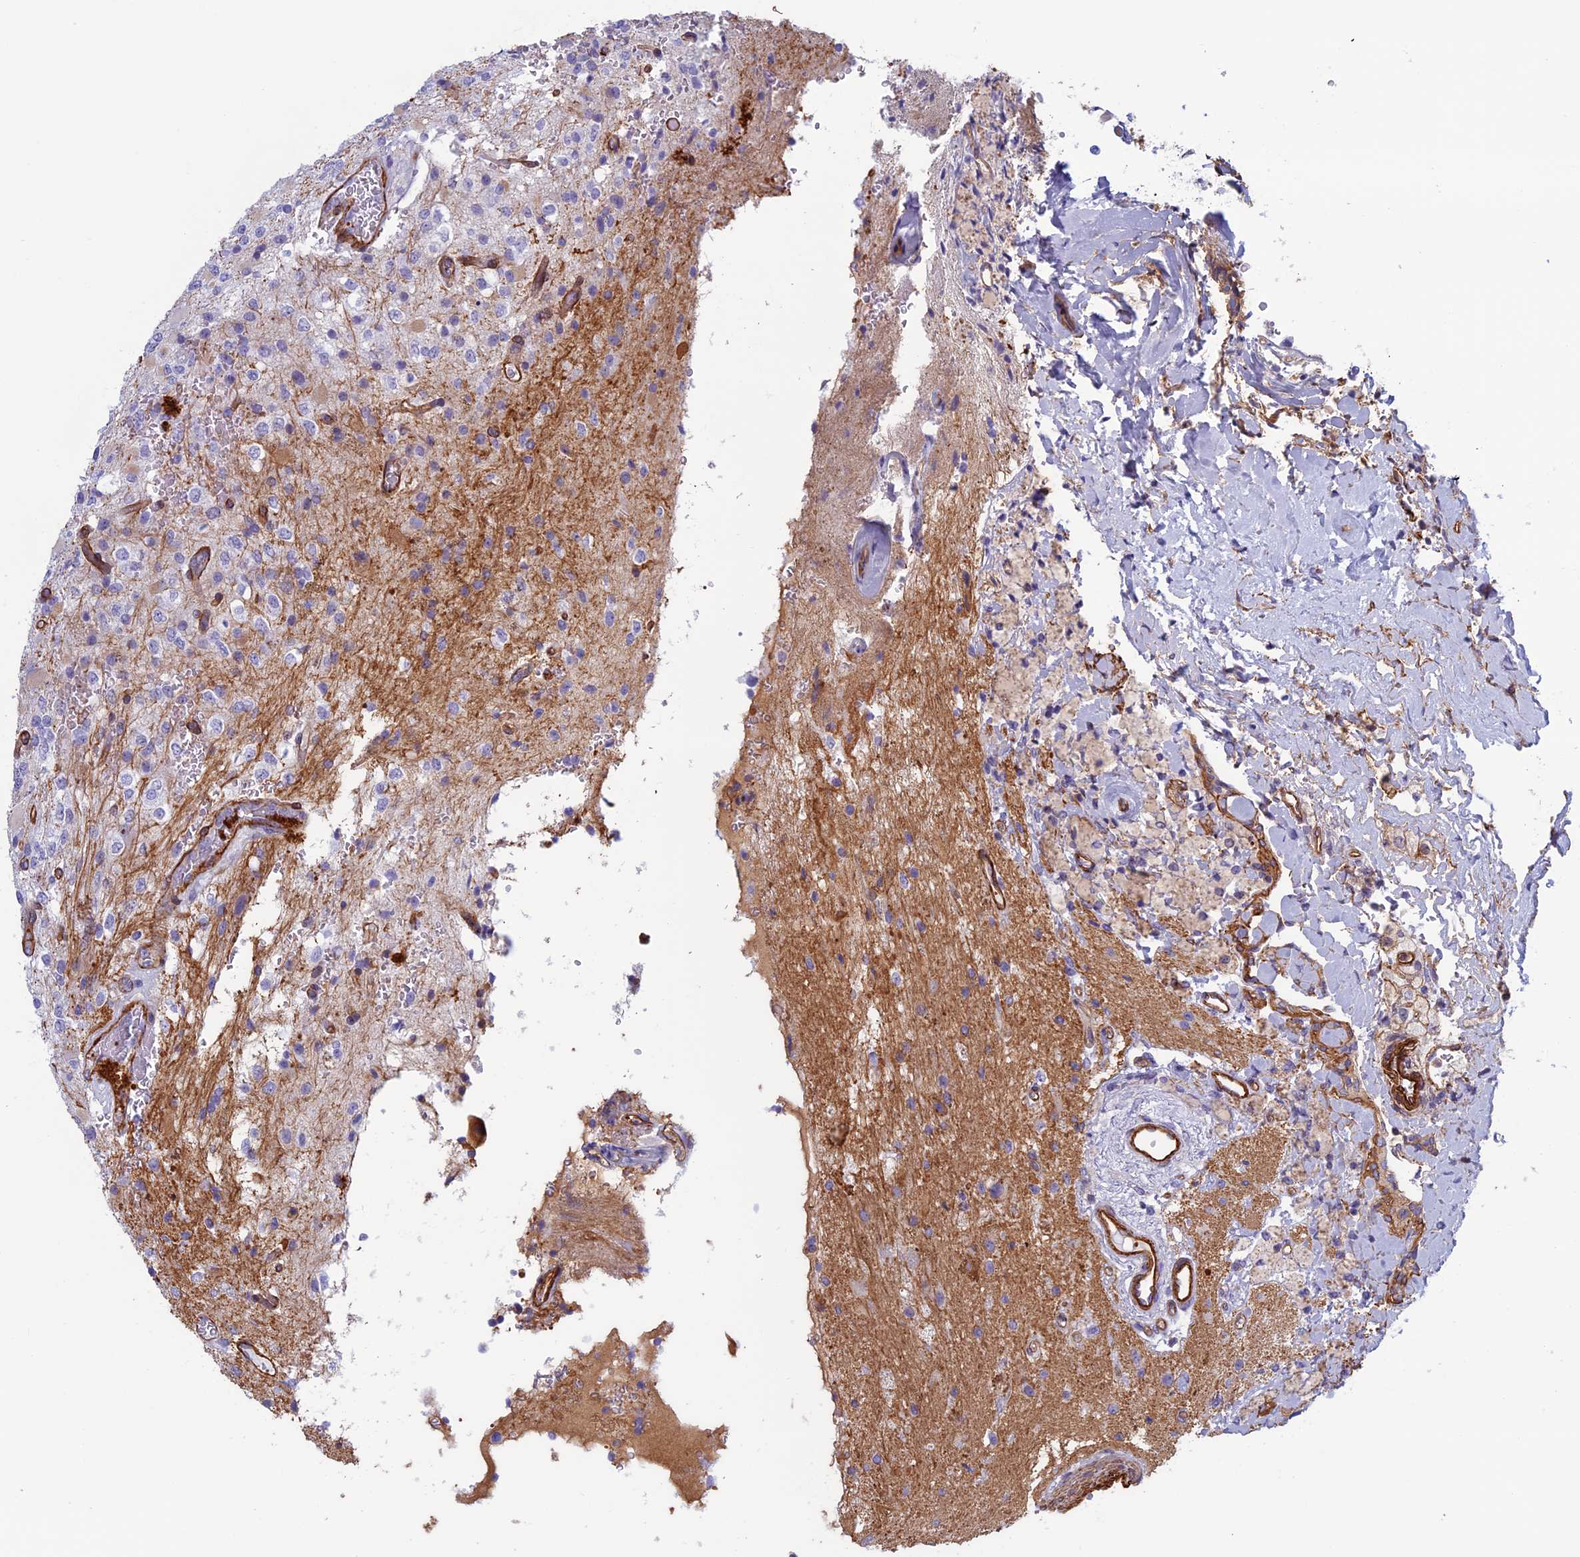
{"staining": {"intensity": "negative", "quantity": "none", "location": "none"}, "tissue": "glioma", "cell_type": "Tumor cells", "image_type": "cancer", "snomed": [{"axis": "morphology", "description": "Glioma, malignant, High grade"}, {"axis": "topography", "description": "Brain"}], "caption": "The photomicrograph demonstrates no staining of tumor cells in glioma. Brightfield microscopy of immunohistochemistry (IHC) stained with DAB (3,3'-diaminobenzidine) (brown) and hematoxylin (blue), captured at high magnification.", "gene": "ANGPTL2", "patient": {"sex": "male", "age": 34}}